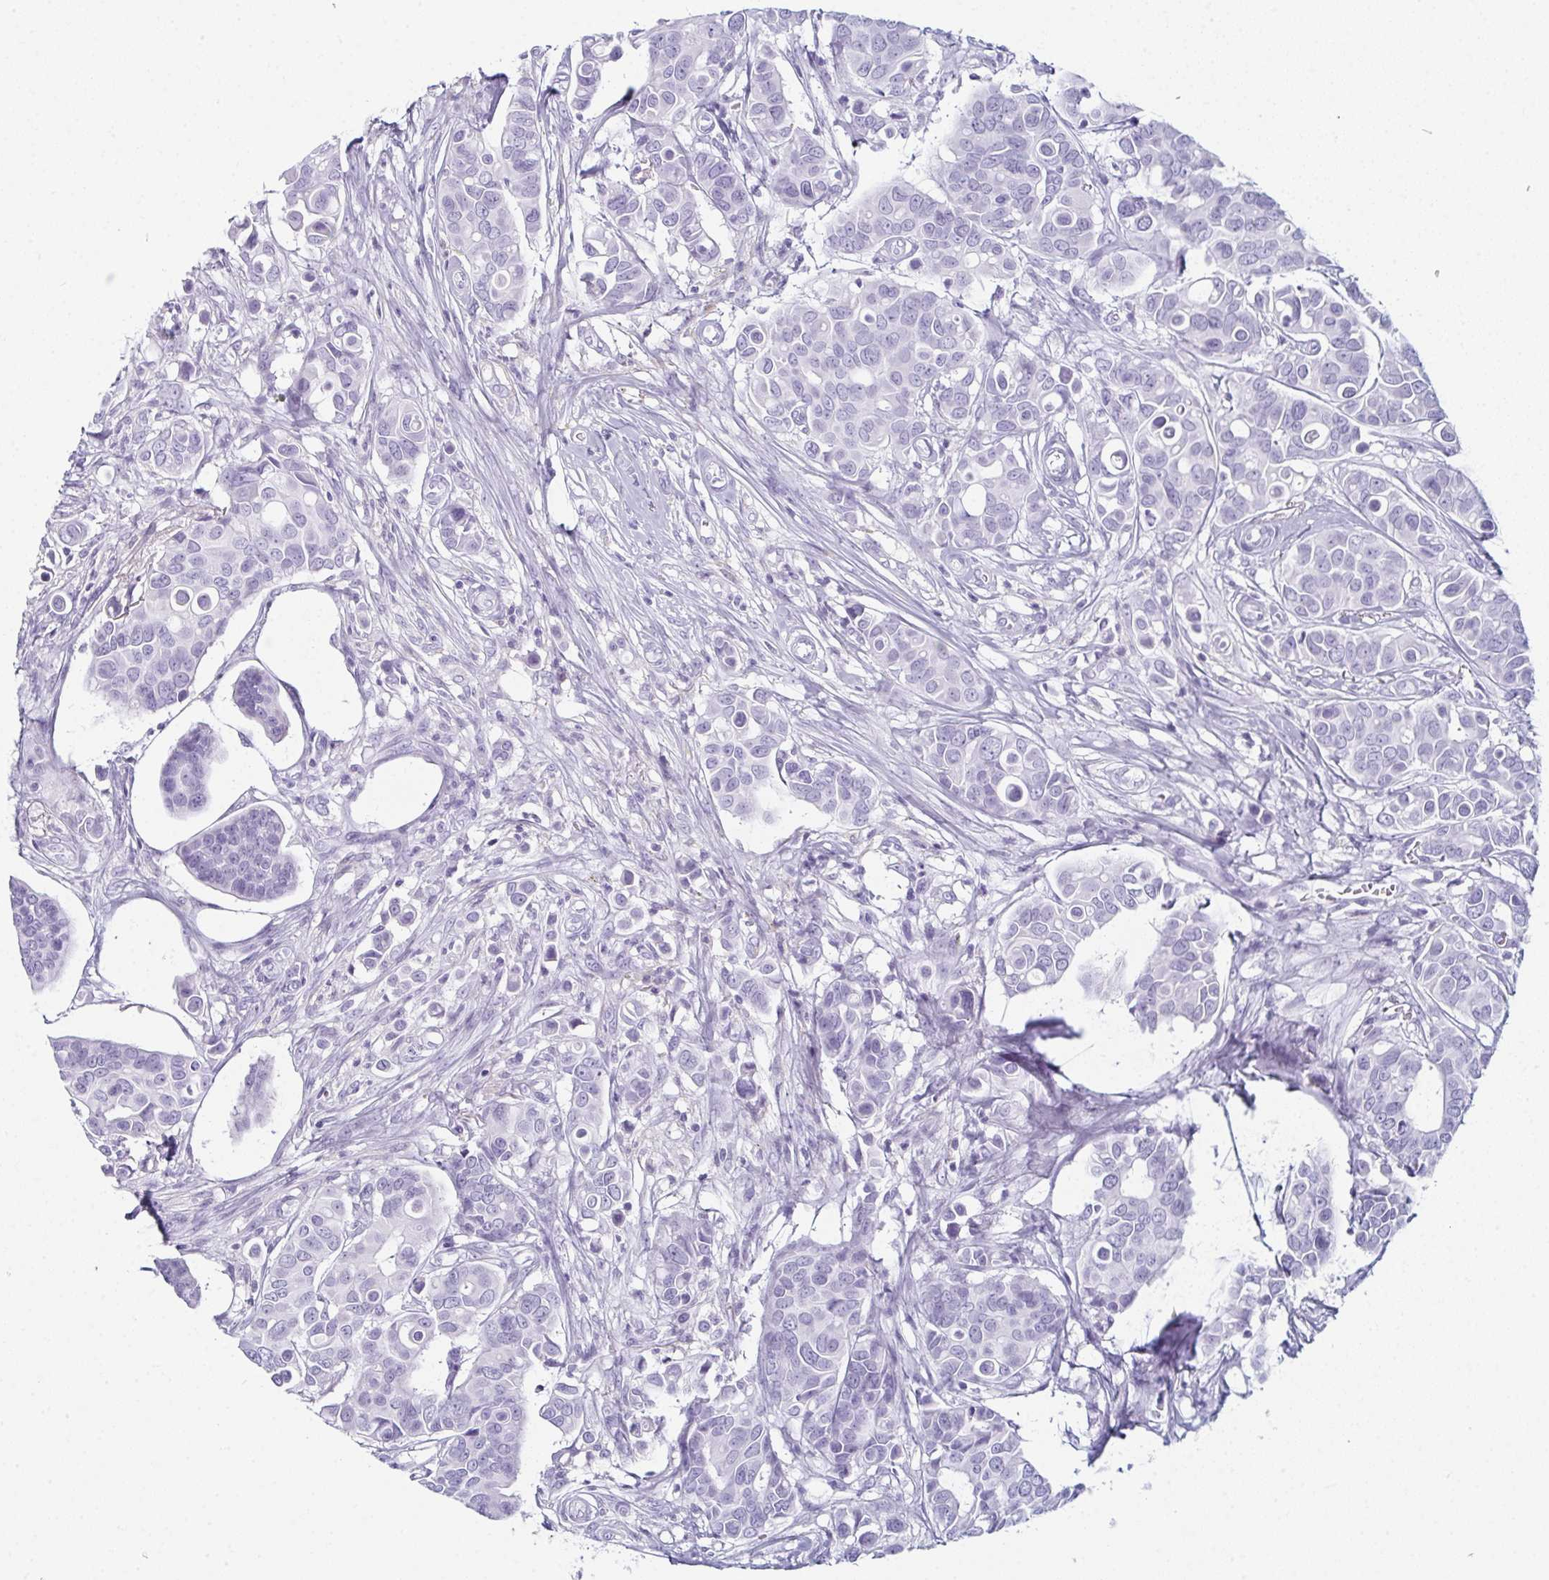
{"staining": {"intensity": "negative", "quantity": "none", "location": "none"}, "tissue": "breast cancer", "cell_type": "Tumor cells", "image_type": "cancer", "snomed": [{"axis": "morphology", "description": "Normal tissue, NOS"}, {"axis": "morphology", "description": "Duct carcinoma"}, {"axis": "topography", "description": "Skin"}, {"axis": "topography", "description": "Breast"}], "caption": "IHC micrograph of neoplastic tissue: breast cancer stained with DAB (3,3'-diaminobenzidine) demonstrates no significant protein positivity in tumor cells. (DAB immunohistochemistry (IHC), high magnification).", "gene": "ENKUR", "patient": {"sex": "female", "age": 54}}